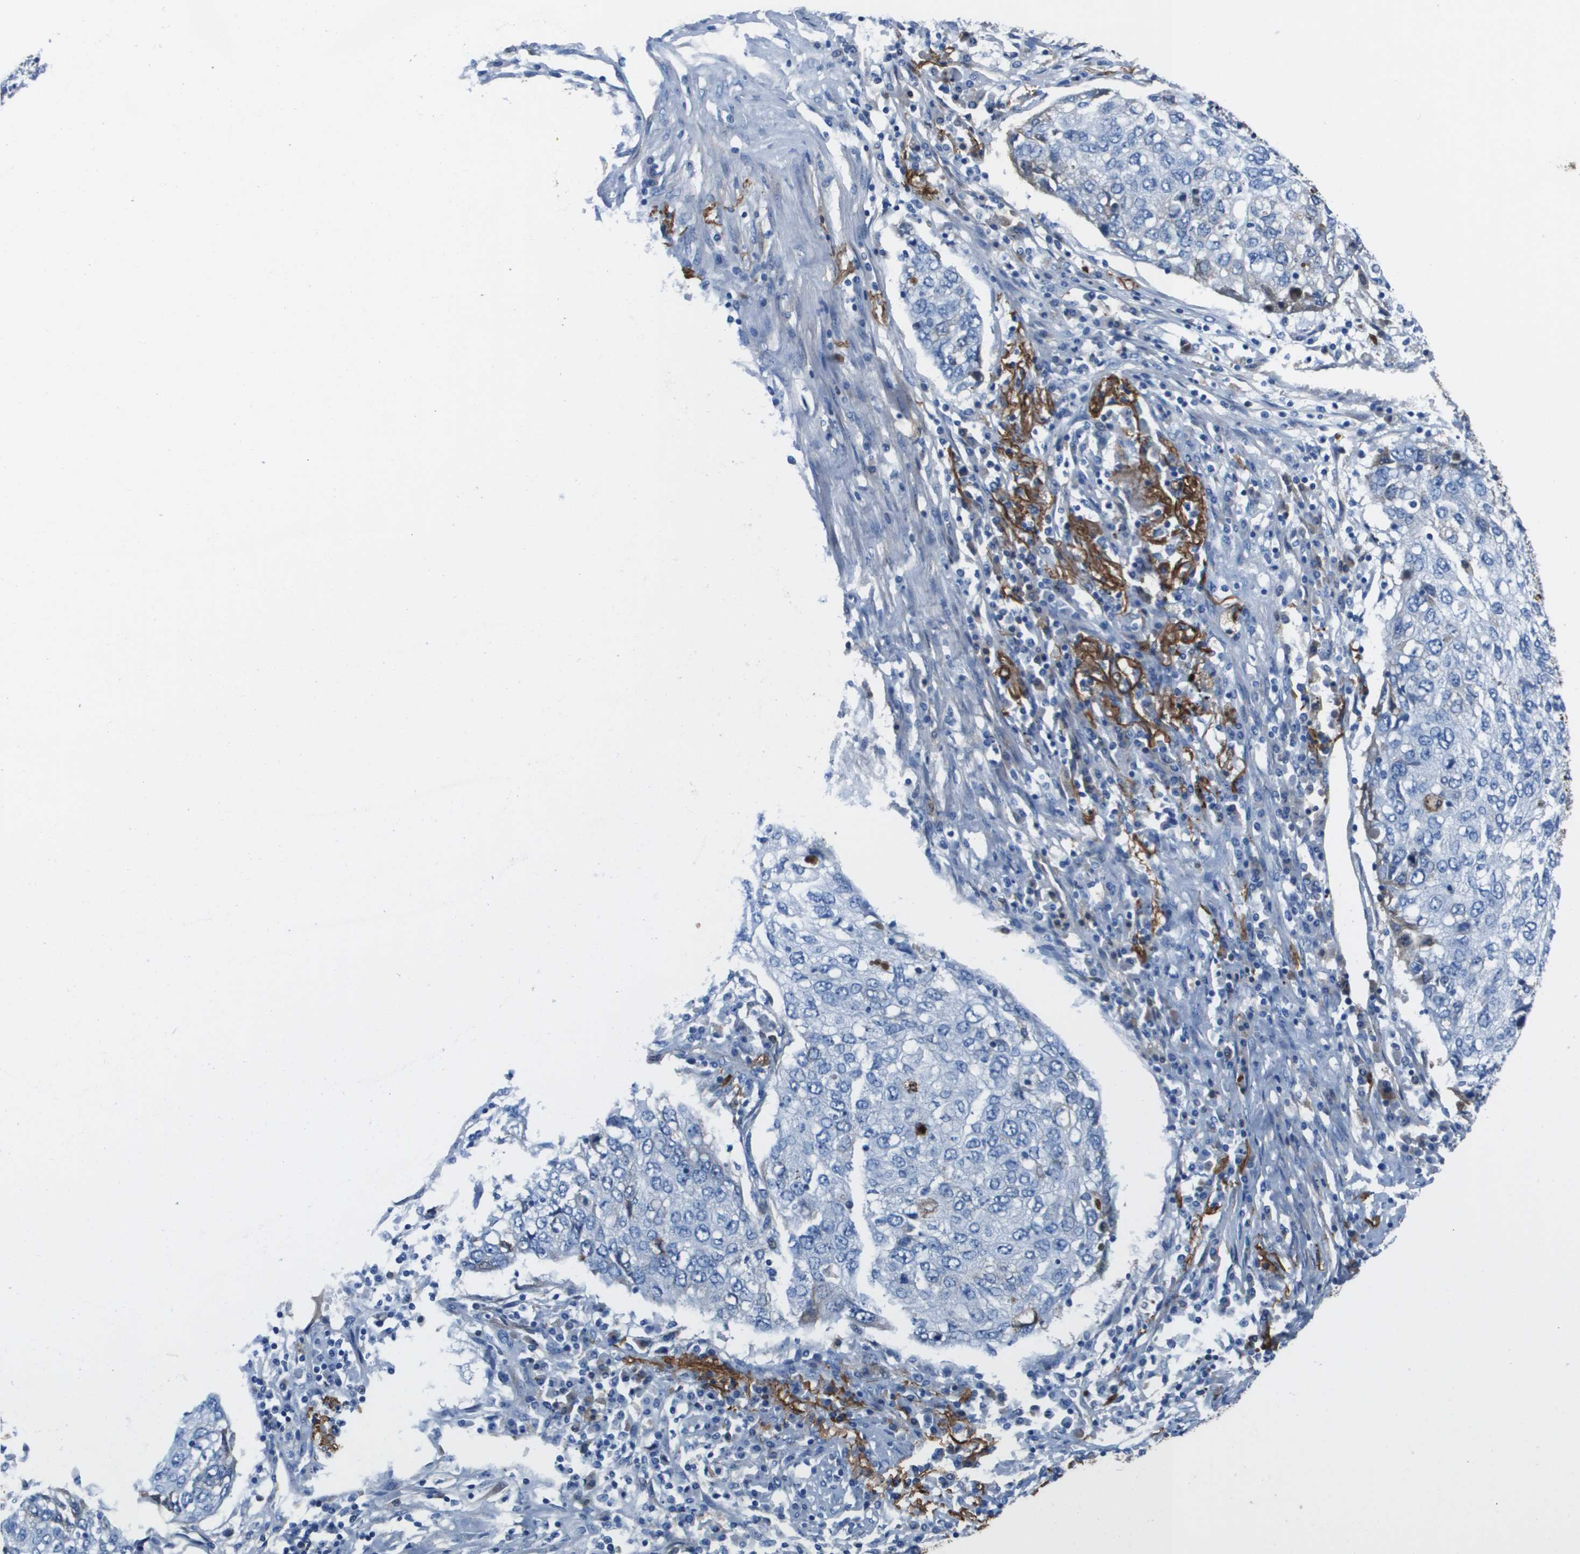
{"staining": {"intensity": "negative", "quantity": "none", "location": "none"}, "tissue": "lung cancer", "cell_type": "Tumor cells", "image_type": "cancer", "snomed": [{"axis": "morphology", "description": "Squamous cell carcinoma, NOS"}, {"axis": "topography", "description": "Lung"}], "caption": "The histopathology image shows no significant staining in tumor cells of lung squamous cell carcinoma.", "gene": "VTN", "patient": {"sex": "female", "age": 63}}